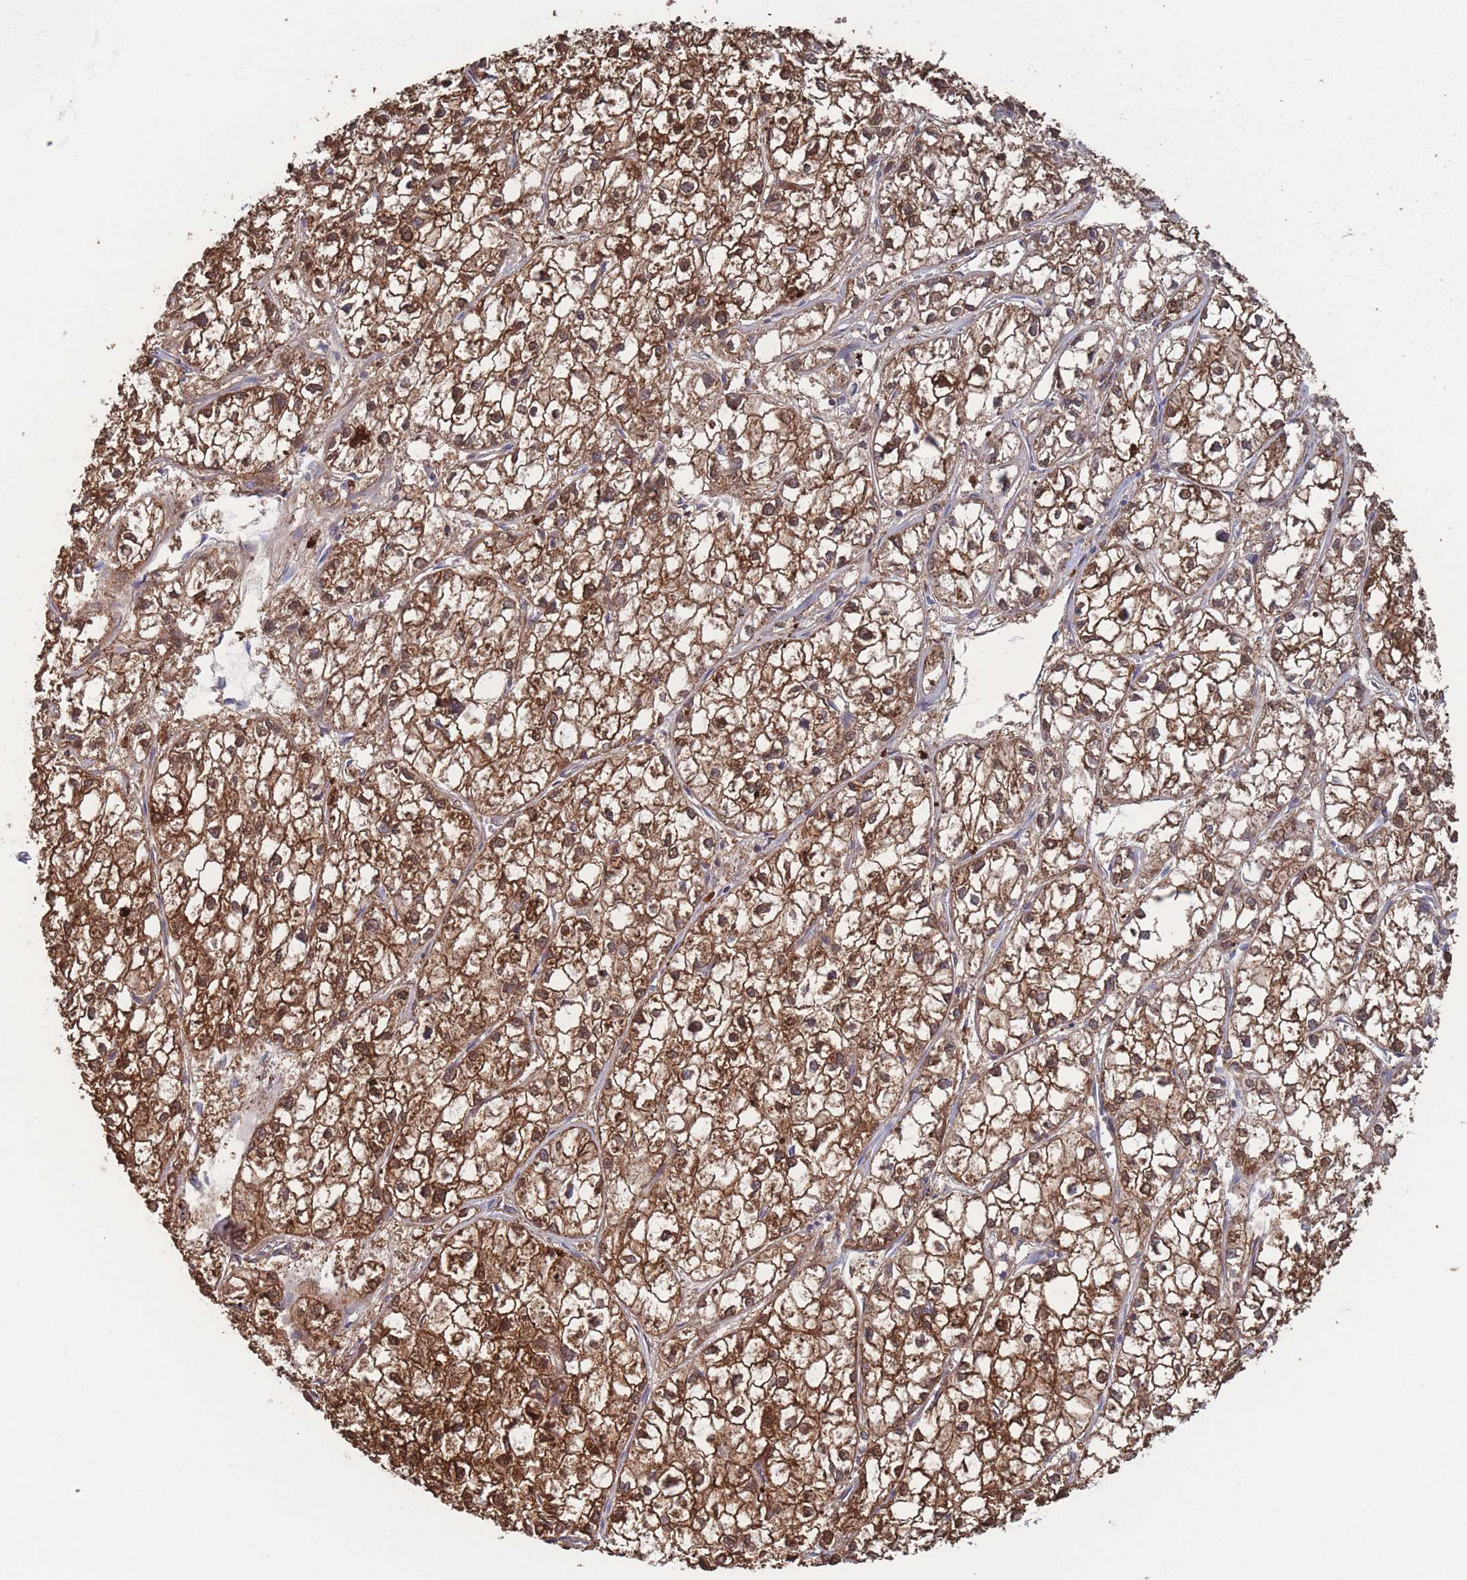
{"staining": {"intensity": "strong", "quantity": ">75%", "location": "cytoplasmic/membranous,nuclear"}, "tissue": "liver cancer", "cell_type": "Tumor cells", "image_type": "cancer", "snomed": [{"axis": "morphology", "description": "Carcinoma, Hepatocellular, NOS"}, {"axis": "topography", "description": "Liver"}], "caption": "This histopathology image demonstrates immunohistochemistry (IHC) staining of hepatocellular carcinoma (liver), with high strong cytoplasmic/membranous and nuclear positivity in approximately >75% of tumor cells.", "gene": "ADH1A", "patient": {"sex": "female", "age": 43}}